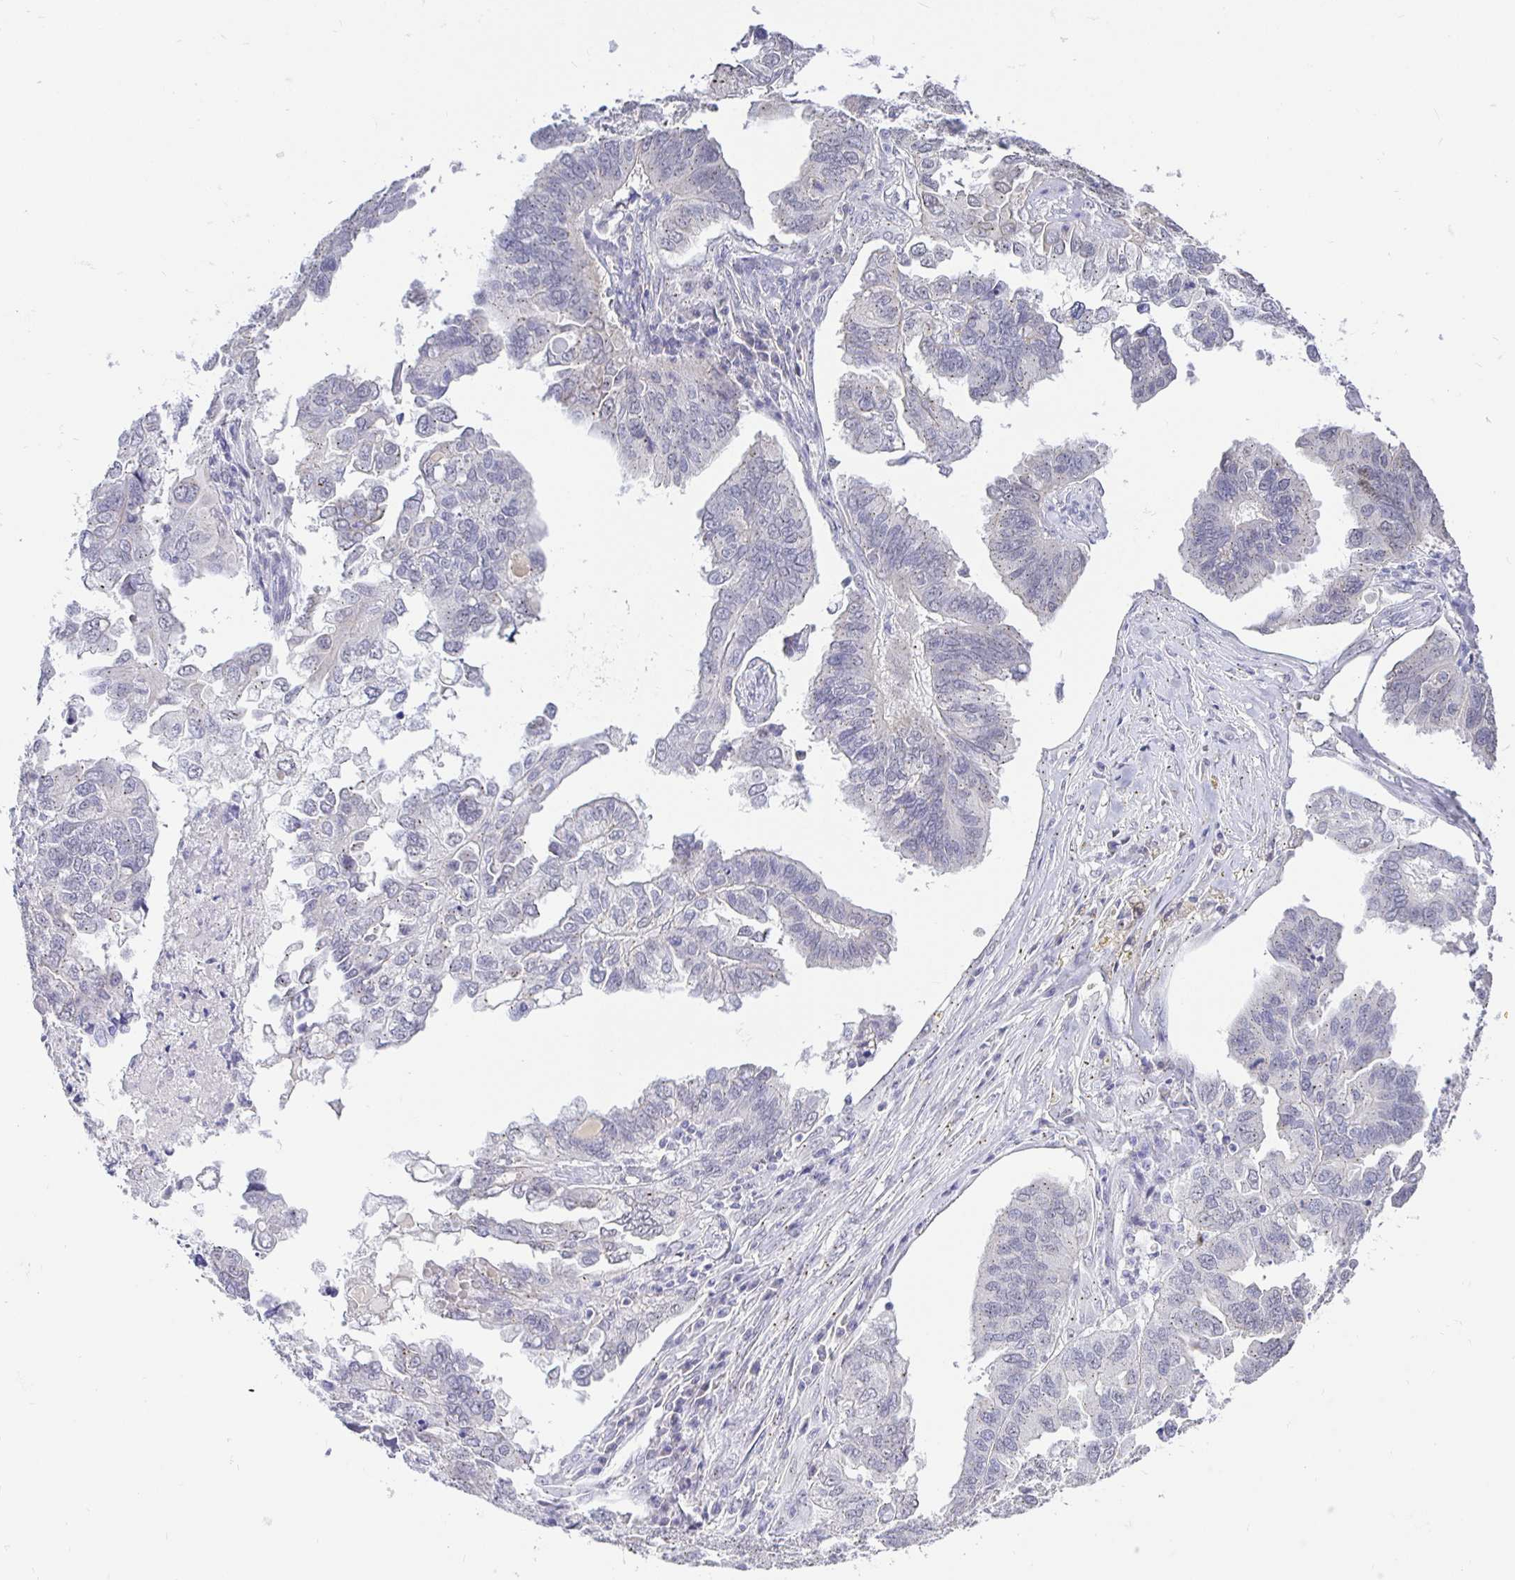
{"staining": {"intensity": "negative", "quantity": "none", "location": "none"}, "tissue": "ovarian cancer", "cell_type": "Tumor cells", "image_type": "cancer", "snomed": [{"axis": "morphology", "description": "Cystadenocarcinoma, serous, NOS"}, {"axis": "topography", "description": "Ovary"}], "caption": "There is no significant positivity in tumor cells of ovarian cancer (serous cystadenocarcinoma).", "gene": "EZHIP", "patient": {"sex": "female", "age": 79}}